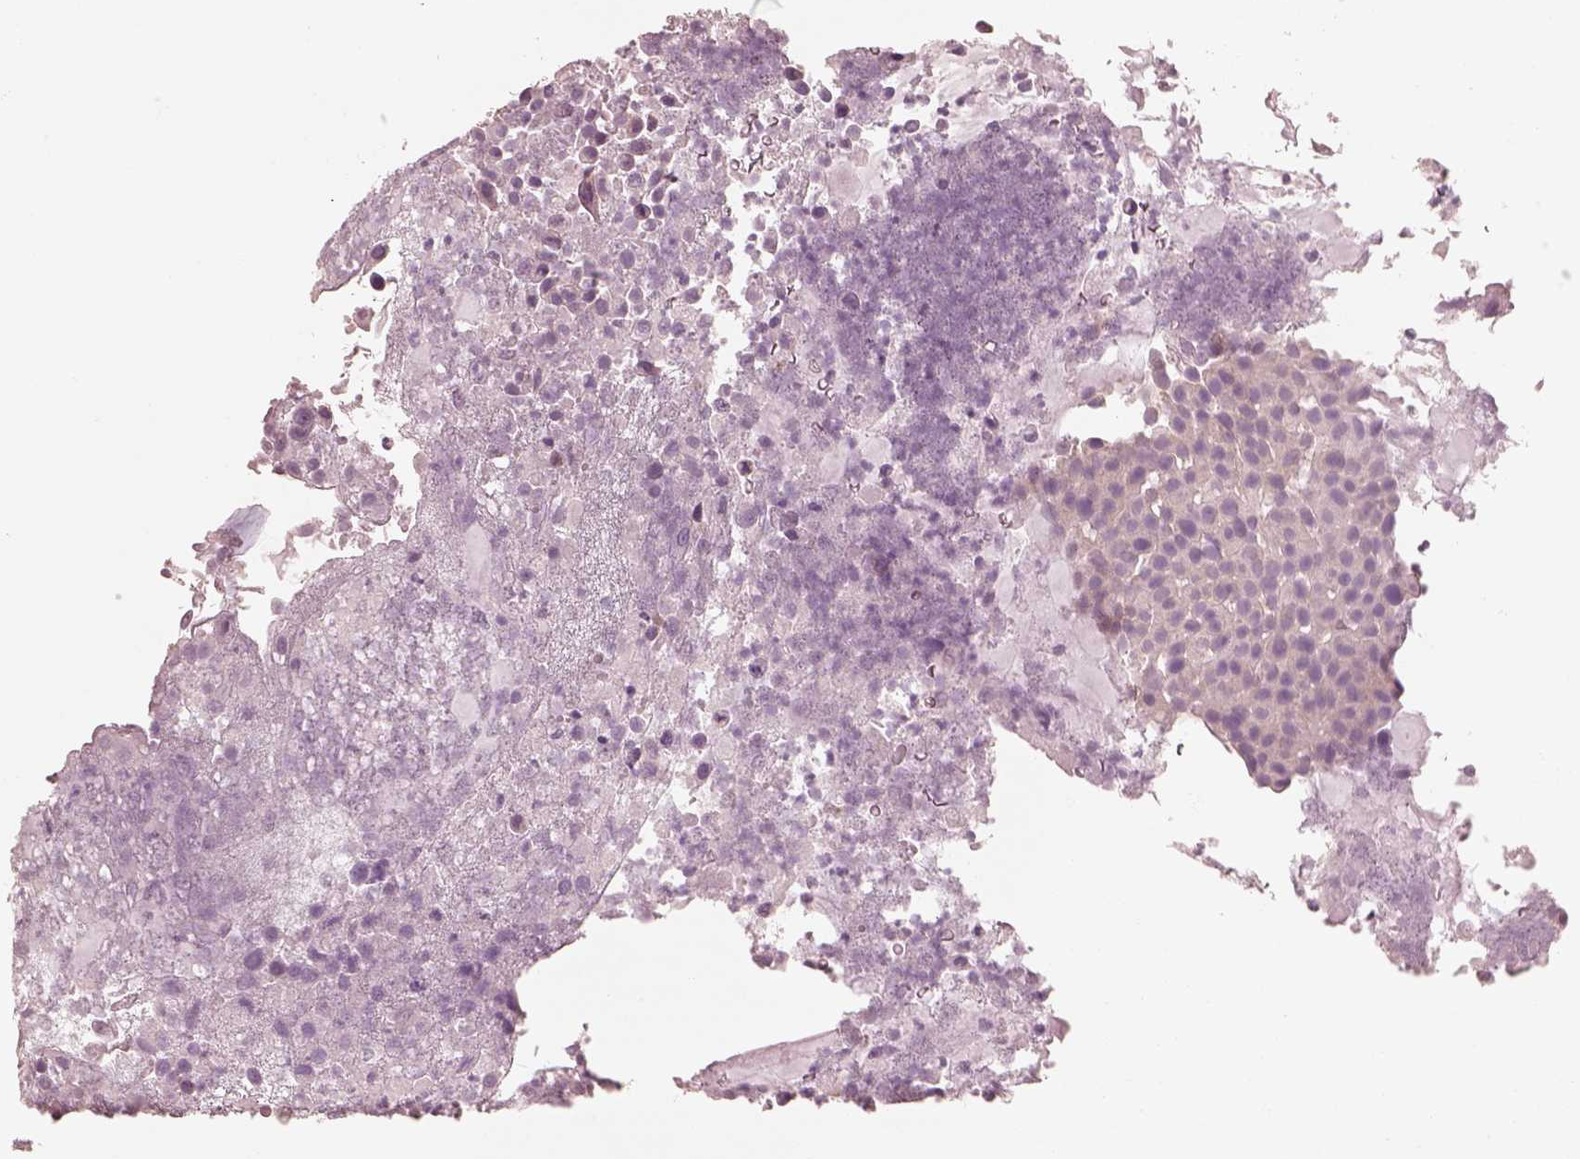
{"staining": {"intensity": "negative", "quantity": "none", "location": "none"}, "tissue": "urothelial cancer", "cell_type": "Tumor cells", "image_type": "cancer", "snomed": [{"axis": "morphology", "description": "Urothelial carcinoma, Low grade"}, {"axis": "topography", "description": "Urinary bladder"}], "caption": "Protein analysis of urothelial cancer shows no significant positivity in tumor cells. The staining was performed using DAB to visualize the protein expression in brown, while the nuclei were stained in blue with hematoxylin (Magnification: 20x).", "gene": "RAB3C", "patient": {"sex": "female", "age": 87}}